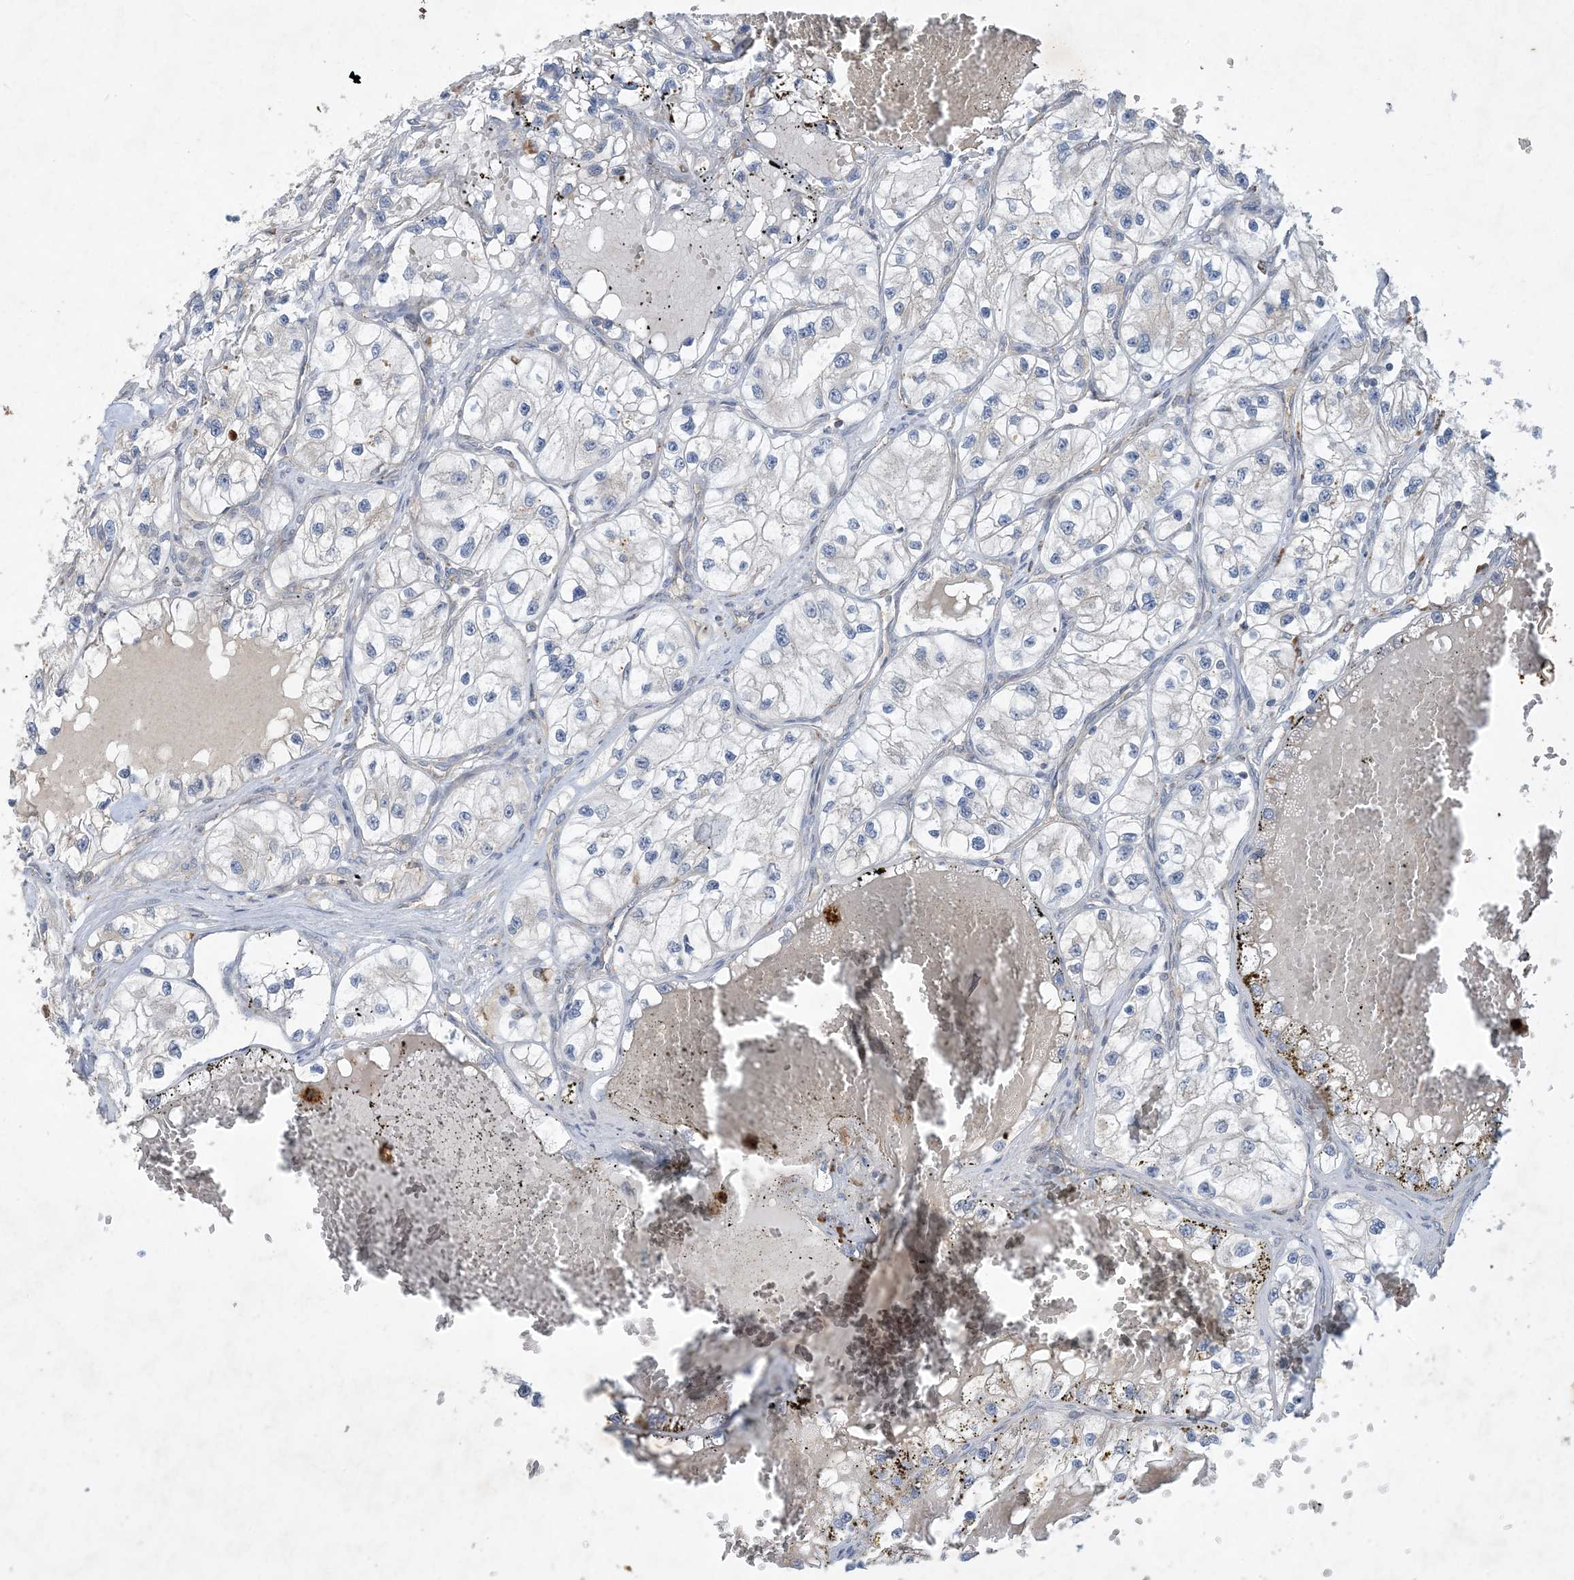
{"staining": {"intensity": "negative", "quantity": "none", "location": "none"}, "tissue": "renal cancer", "cell_type": "Tumor cells", "image_type": "cancer", "snomed": [{"axis": "morphology", "description": "Adenocarcinoma, NOS"}, {"axis": "topography", "description": "Kidney"}], "caption": "An IHC histopathology image of adenocarcinoma (renal) is shown. There is no staining in tumor cells of adenocarcinoma (renal). (Stains: DAB immunohistochemistry with hematoxylin counter stain, Microscopy: brightfield microscopy at high magnification).", "gene": "MRPS18A", "patient": {"sex": "female", "age": 57}}